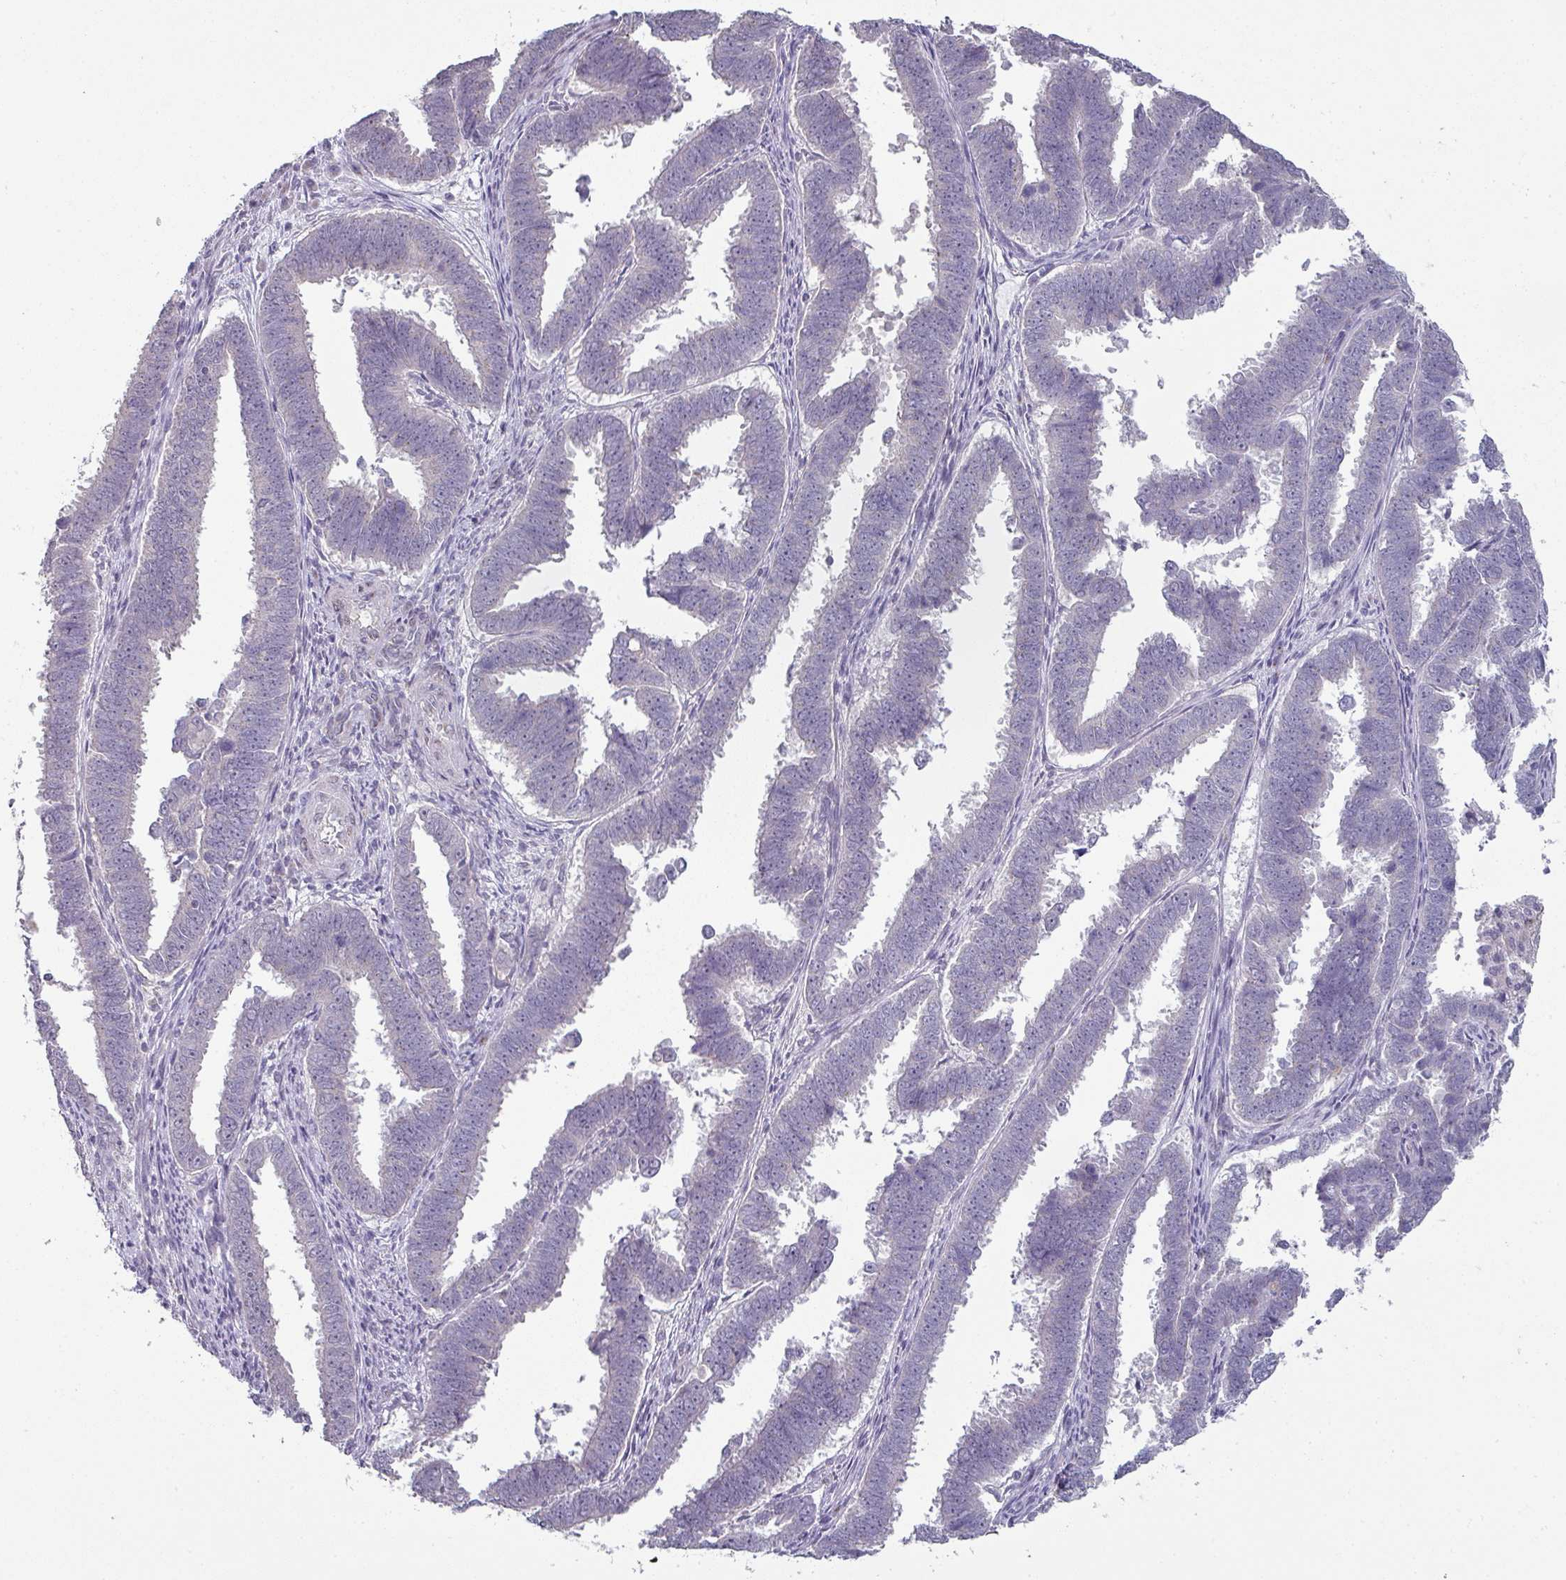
{"staining": {"intensity": "negative", "quantity": "none", "location": "none"}, "tissue": "endometrial cancer", "cell_type": "Tumor cells", "image_type": "cancer", "snomed": [{"axis": "morphology", "description": "Adenocarcinoma, NOS"}, {"axis": "topography", "description": "Endometrium"}], "caption": "There is no significant staining in tumor cells of endometrial cancer.", "gene": "MAGEC3", "patient": {"sex": "female", "age": 75}}